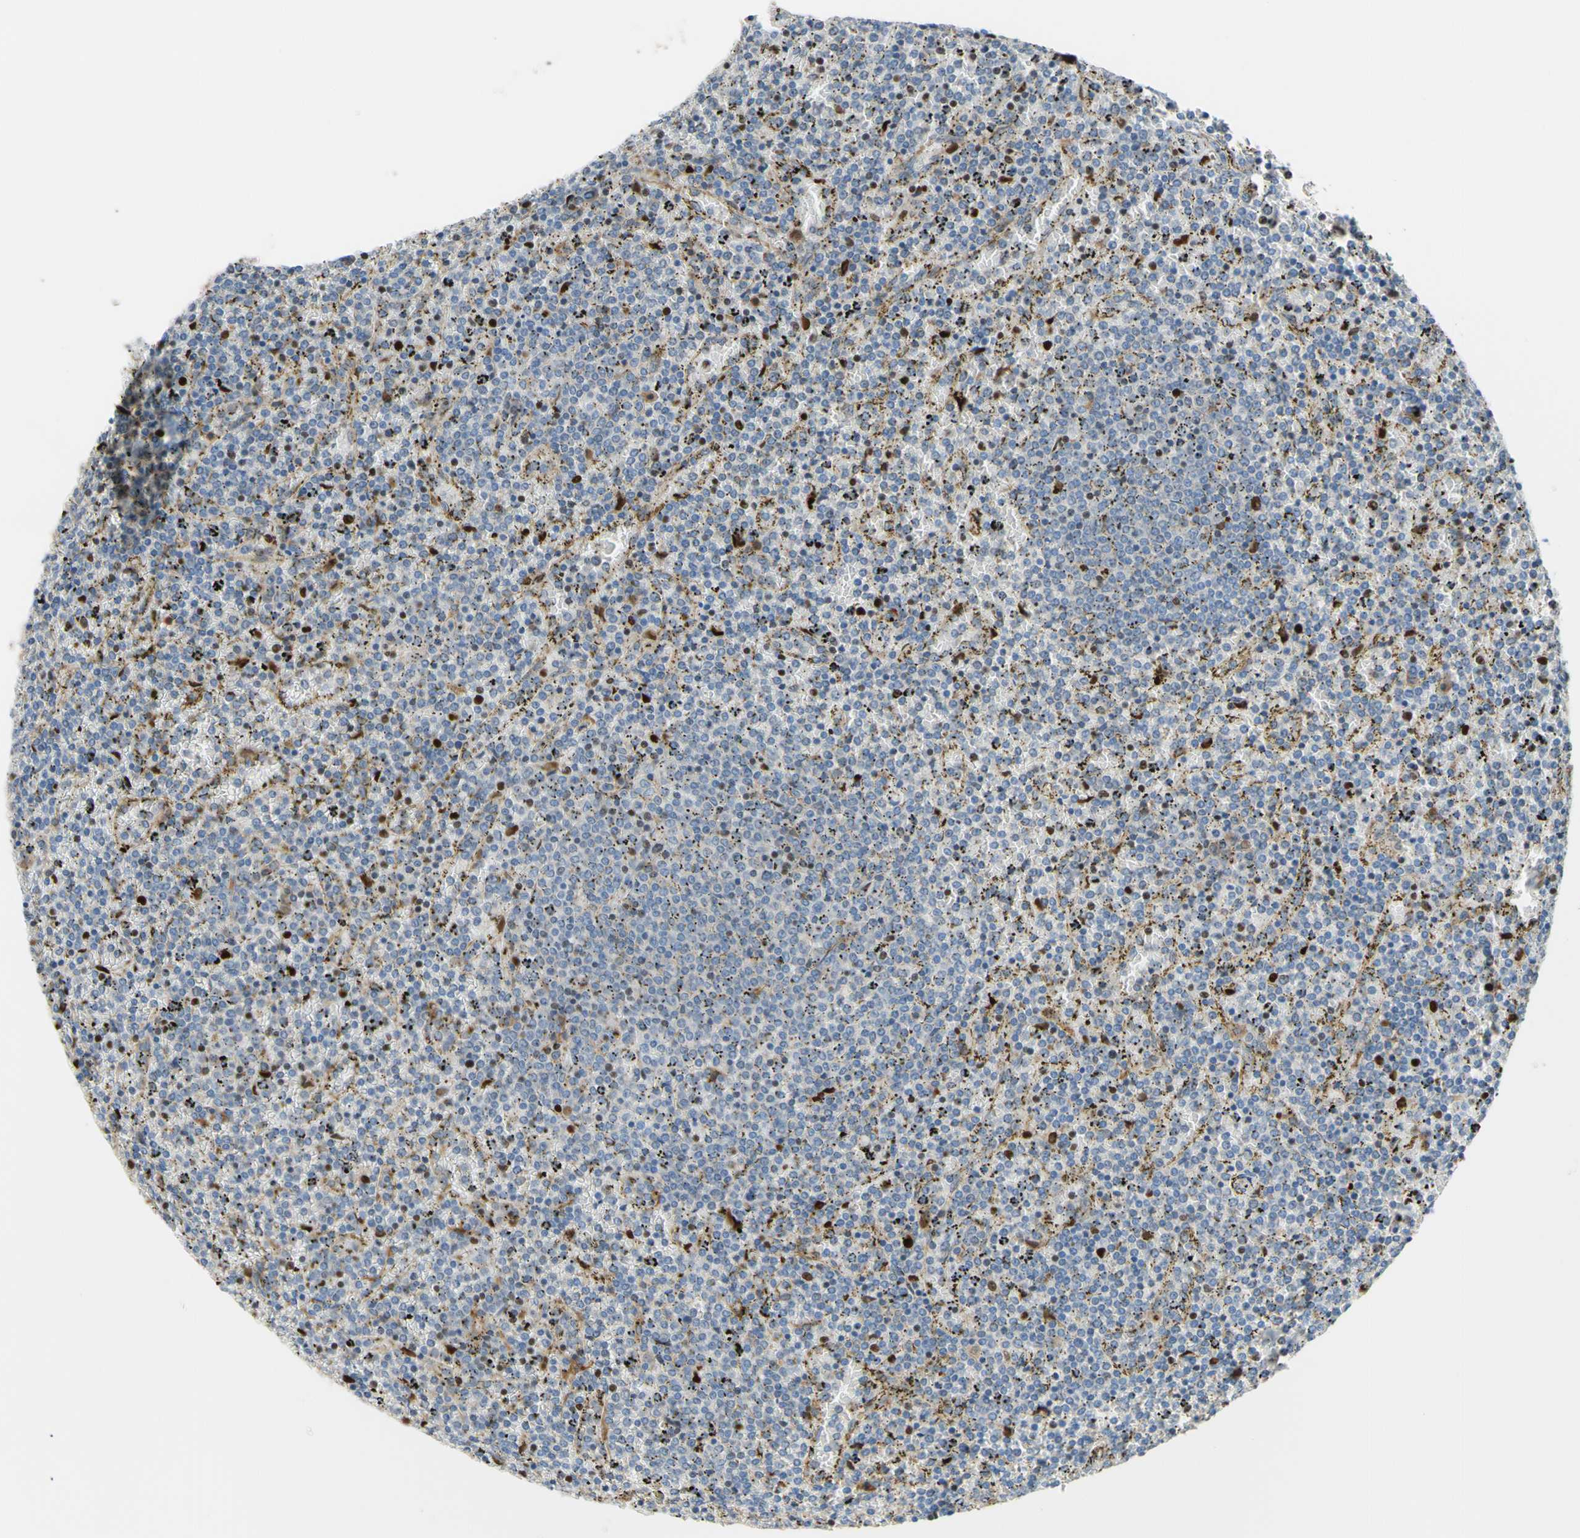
{"staining": {"intensity": "negative", "quantity": "none", "location": "none"}, "tissue": "lymphoma", "cell_type": "Tumor cells", "image_type": "cancer", "snomed": [{"axis": "morphology", "description": "Malignant lymphoma, non-Hodgkin's type, Low grade"}, {"axis": "topography", "description": "Spleen"}], "caption": "Immunohistochemical staining of human lymphoma demonstrates no significant staining in tumor cells.", "gene": "EED", "patient": {"sex": "female", "age": 77}}